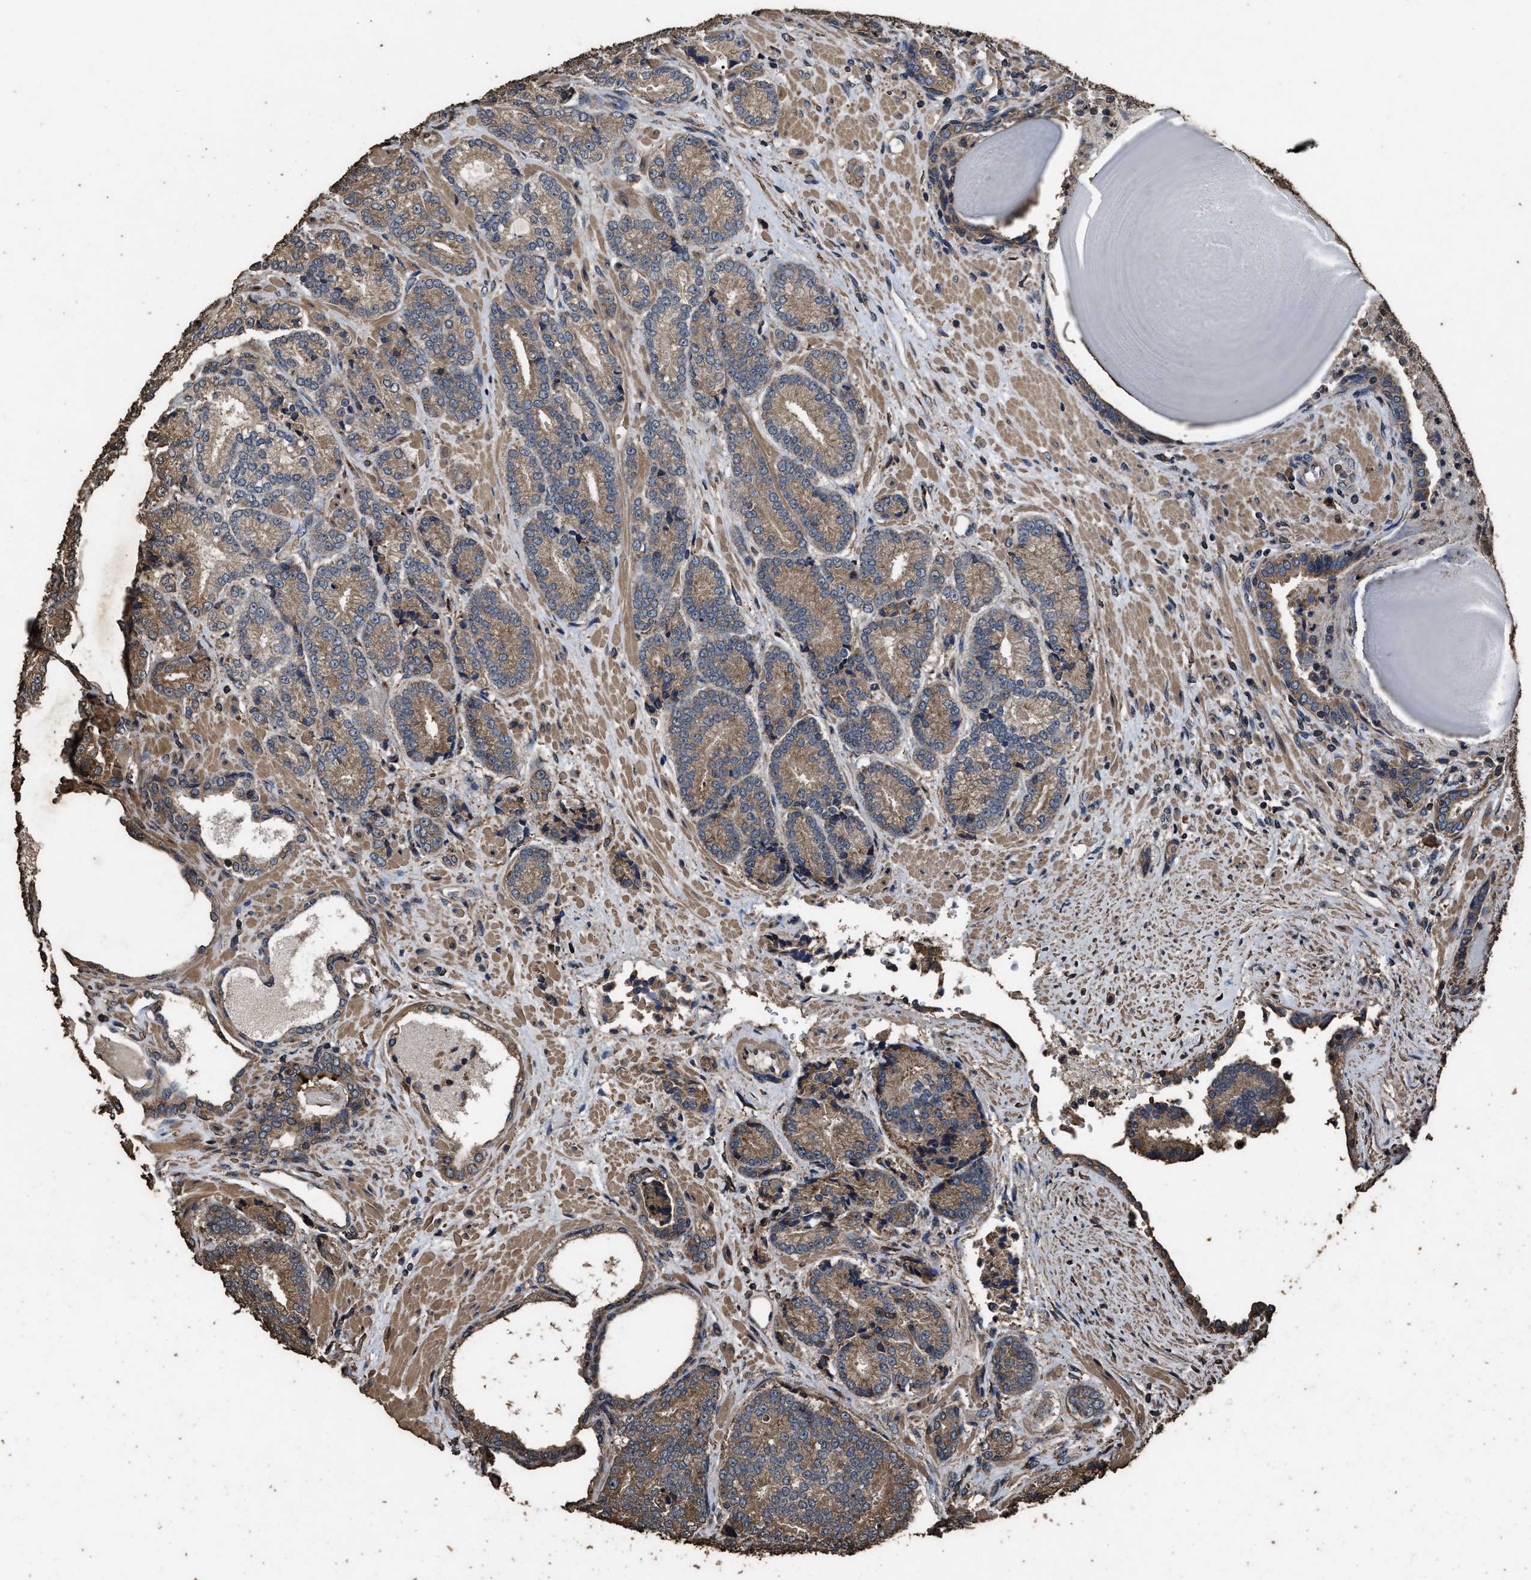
{"staining": {"intensity": "moderate", "quantity": ">75%", "location": "cytoplasmic/membranous"}, "tissue": "prostate cancer", "cell_type": "Tumor cells", "image_type": "cancer", "snomed": [{"axis": "morphology", "description": "Adenocarcinoma, High grade"}, {"axis": "topography", "description": "Prostate"}], "caption": "DAB immunohistochemical staining of prostate high-grade adenocarcinoma reveals moderate cytoplasmic/membranous protein positivity in about >75% of tumor cells.", "gene": "ZMYND19", "patient": {"sex": "male", "age": 61}}